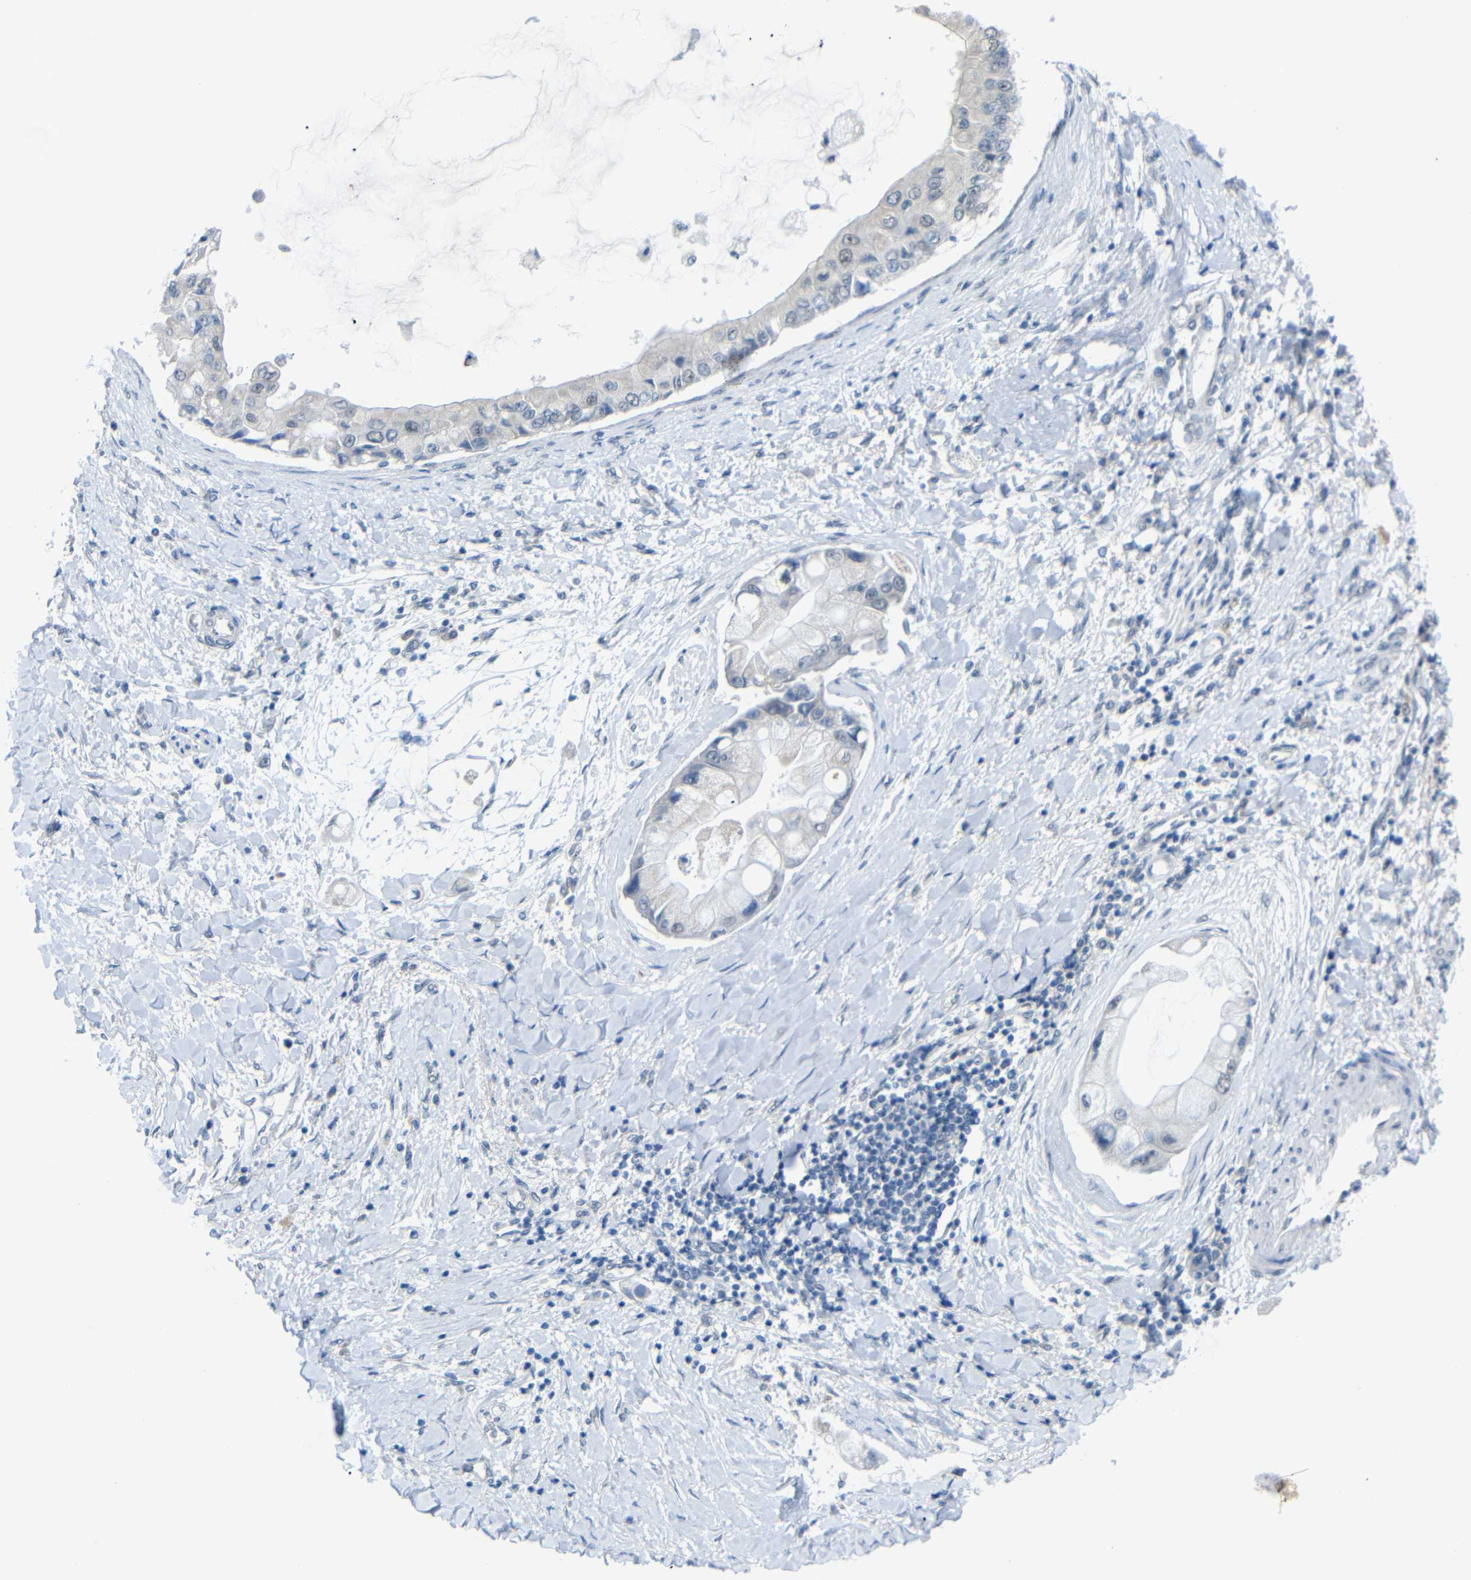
{"staining": {"intensity": "negative", "quantity": "none", "location": "none"}, "tissue": "liver cancer", "cell_type": "Tumor cells", "image_type": "cancer", "snomed": [{"axis": "morphology", "description": "Cholangiocarcinoma"}, {"axis": "topography", "description": "Liver"}], "caption": "Immunohistochemistry (IHC) histopathology image of neoplastic tissue: human liver cancer stained with DAB (3,3'-diaminobenzidine) shows no significant protein positivity in tumor cells.", "gene": "GPR158", "patient": {"sex": "male", "age": 50}}